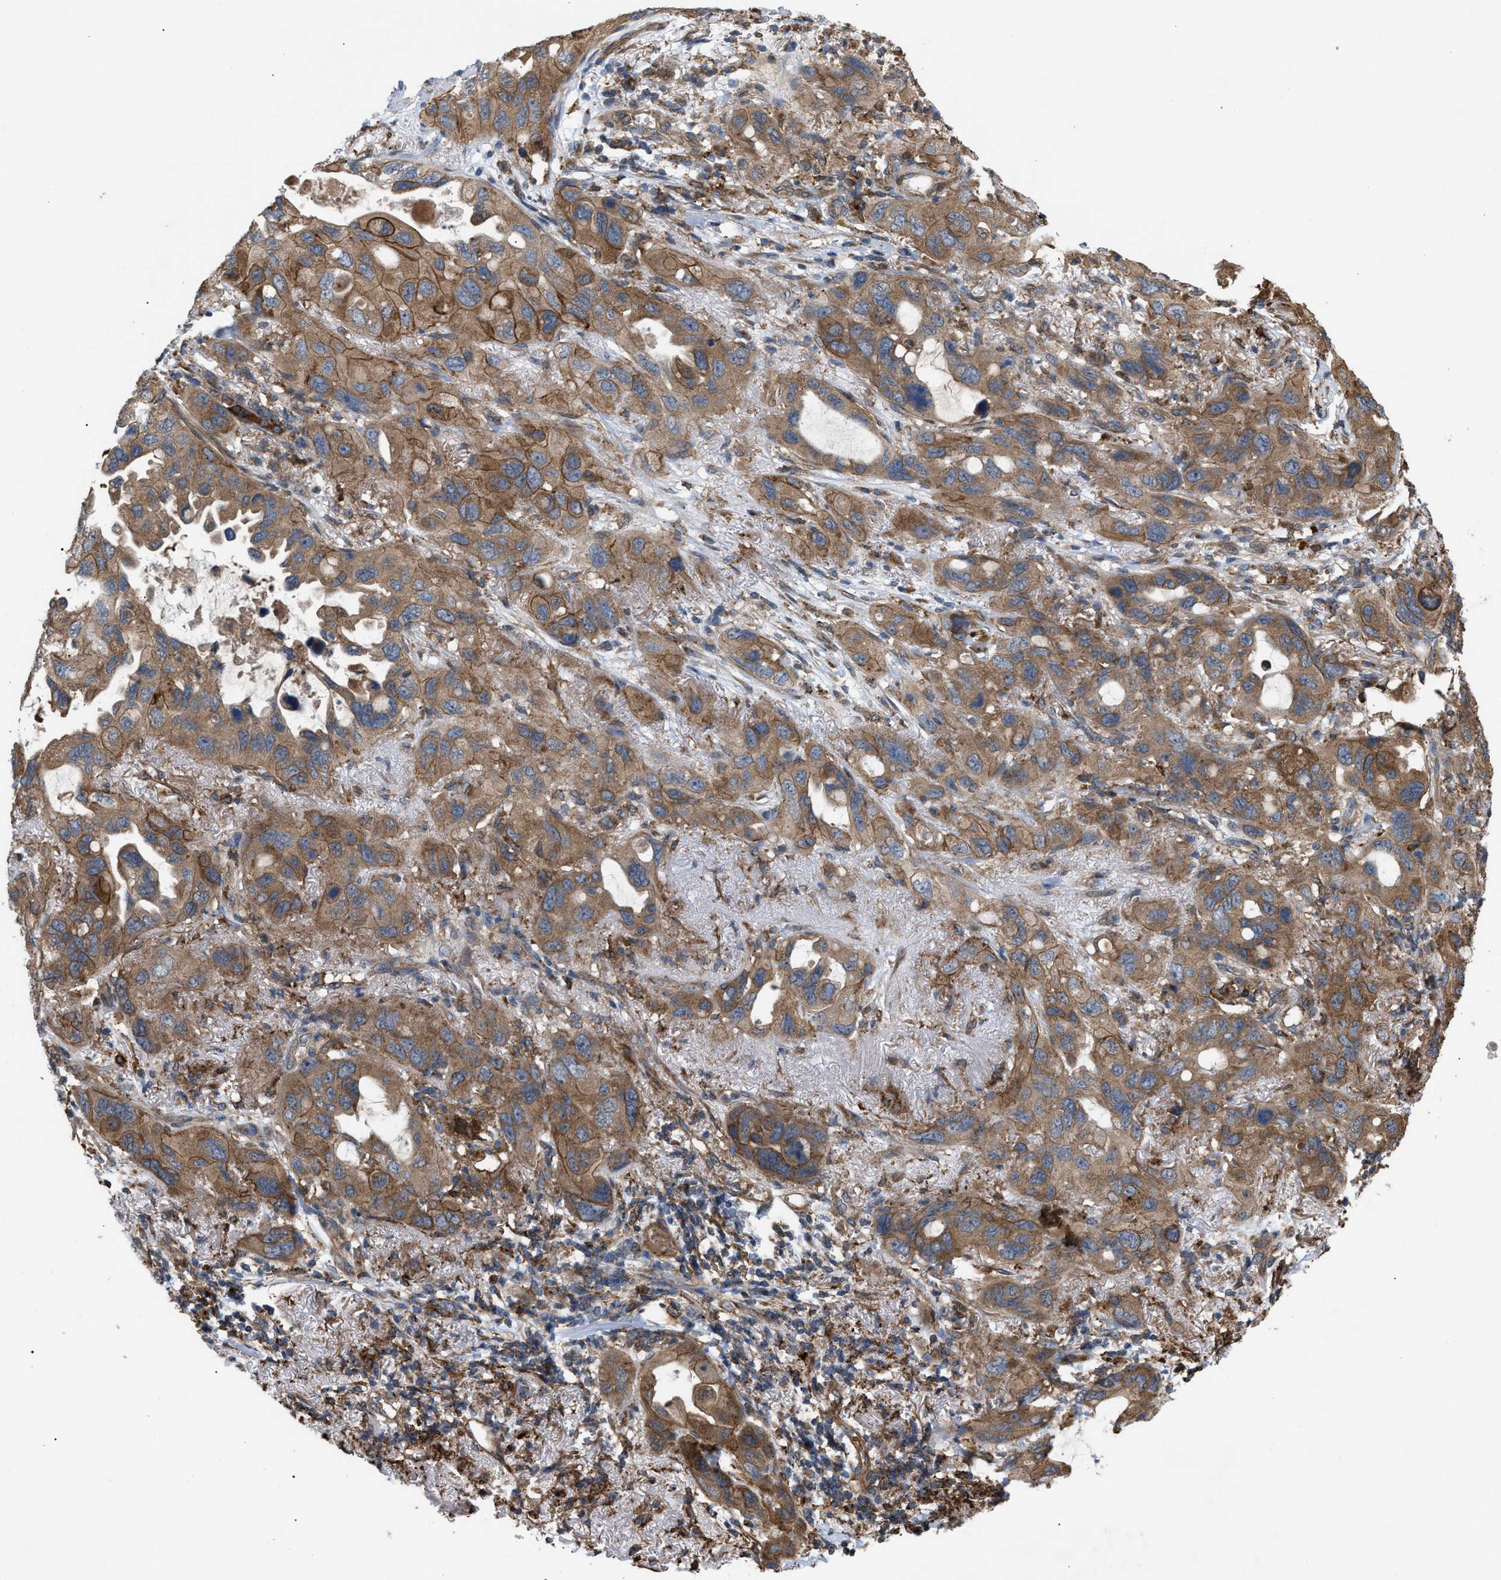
{"staining": {"intensity": "moderate", "quantity": ">75%", "location": "cytoplasmic/membranous"}, "tissue": "lung cancer", "cell_type": "Tumor cells", "image_type": "cancer", "snomed": [{"axis": "morphology", "description": "Squamous cell carcinoma, NOS"}, {"axis": "topography", "description": "Lung"}], "caption": "A photomicrograph of lung cancer stained for a protein displays moderate cytoplasmic/membranous brown staining in tumor cells.", "gene": "GCC1", "patient": {"sex": "female", "age": 73}}